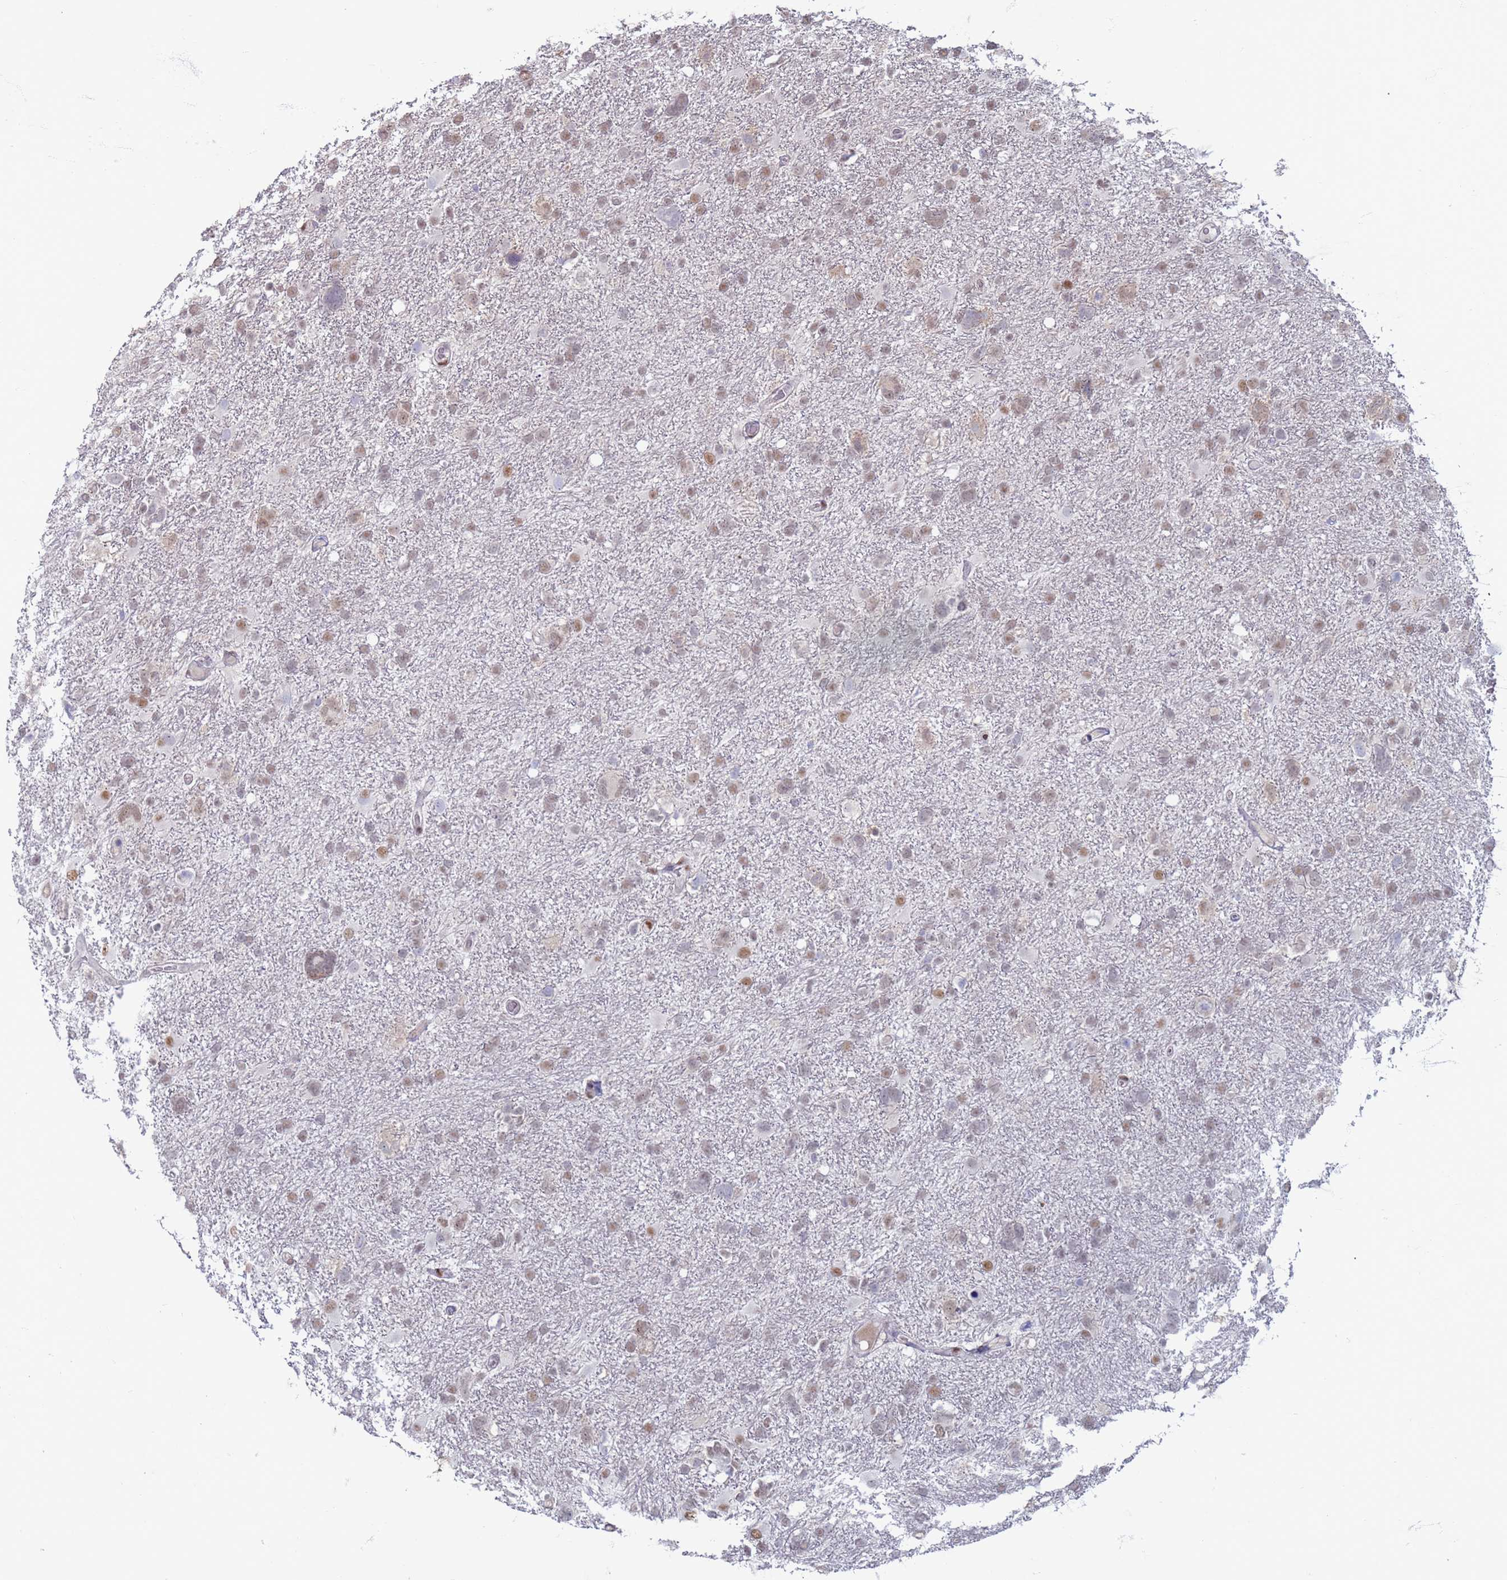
{"staining": {"intensity": "weak", "quantity": ">75%", "location": "nuclear"}, "tissue": "glioma", "cell_type": "Tumor cells", "image_type": "cancer", "snomed": [{"axis": "morphology", "description": "Glioma, malignant, High grade"}, {"axis": "topography", "description": "Brain"}], "caption": "DAB immunohistochemical staining of human glioma reveals weak nuclear protein expression in approximately >75% of tumor cells.", "gene": "SAE1", "patient": {"sex": "male", "age": 61}}